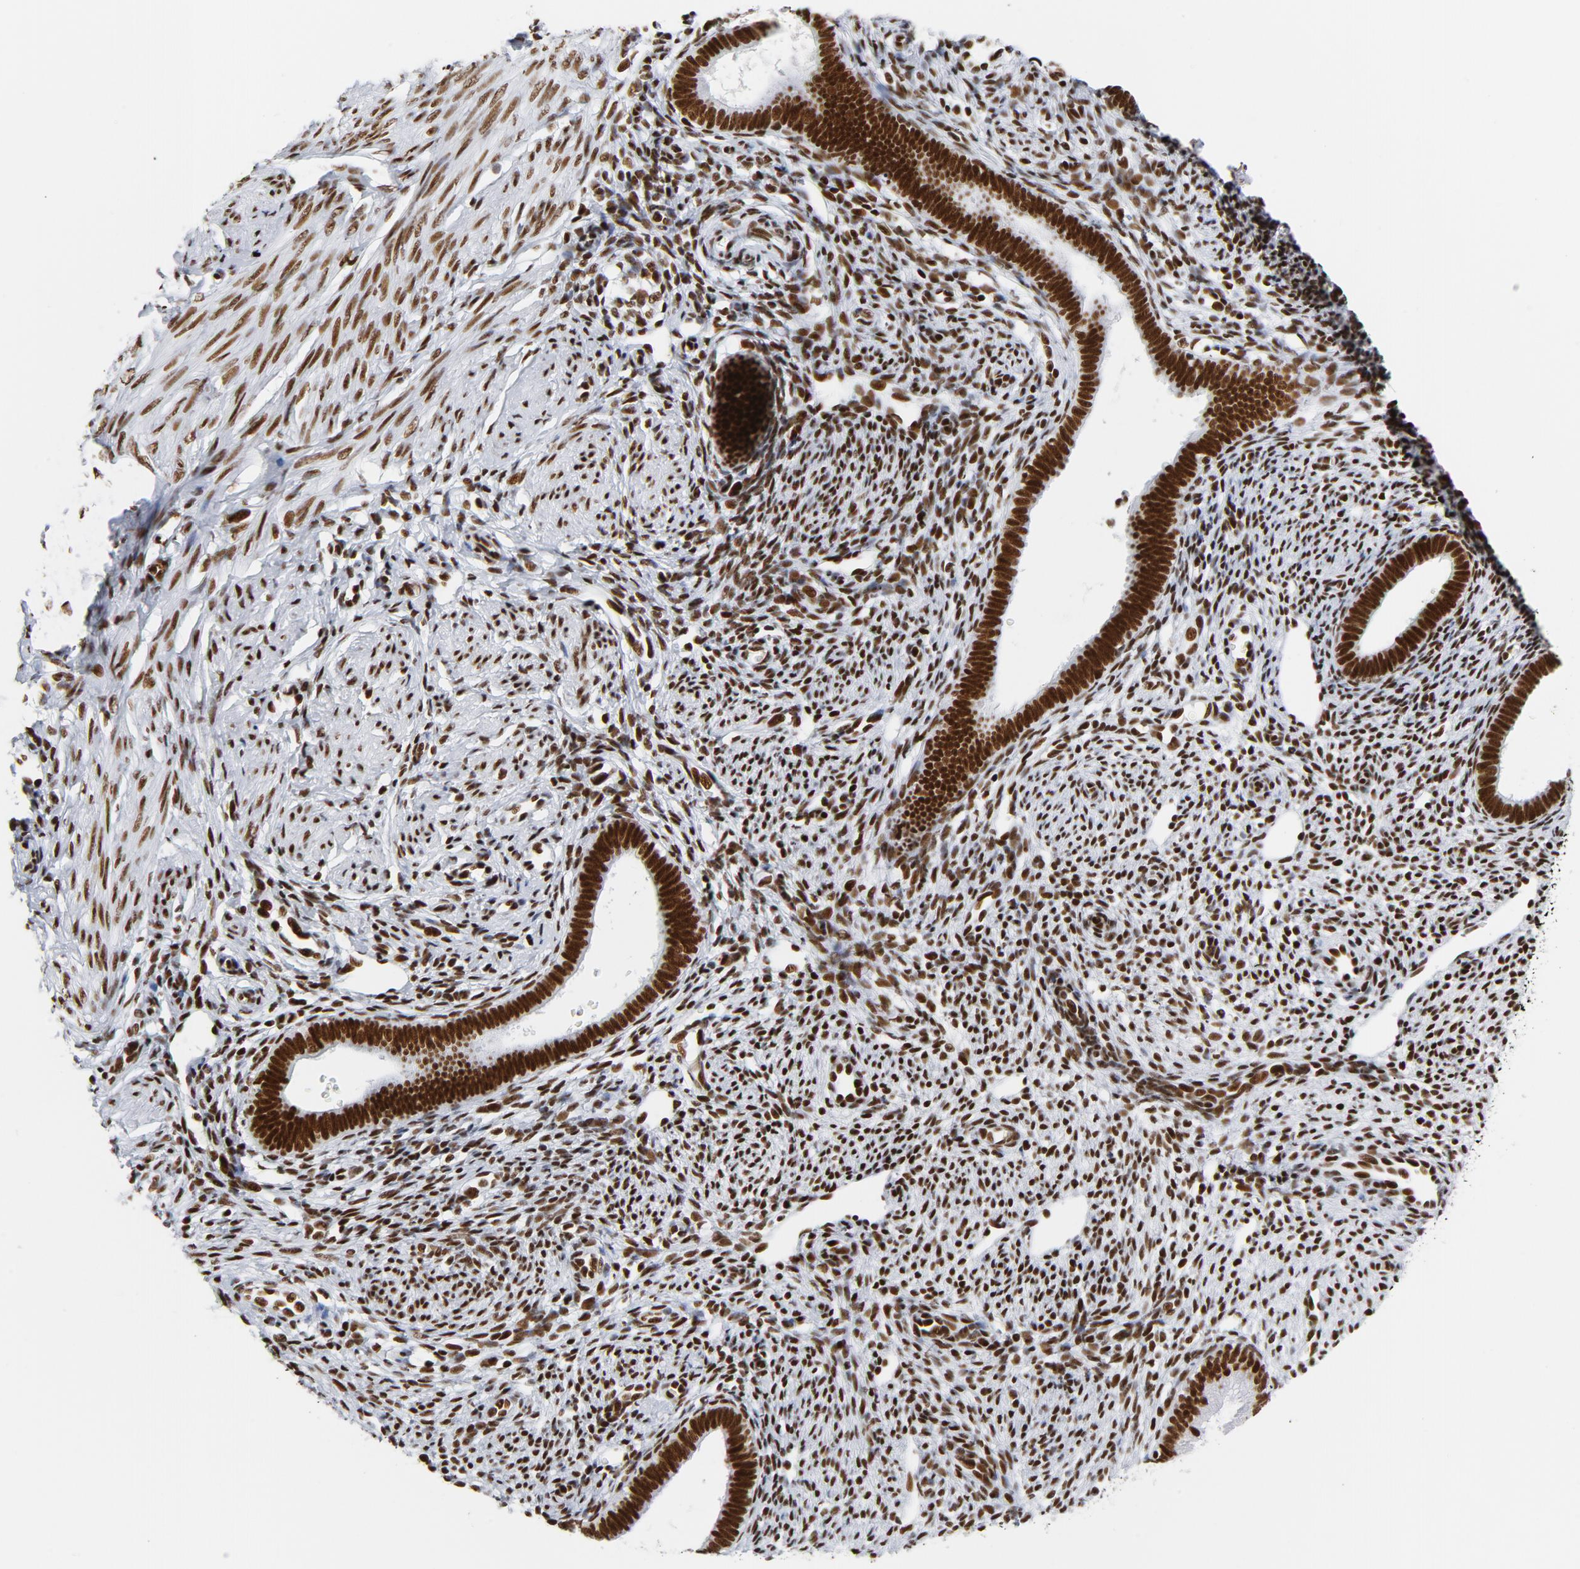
{"staining": {"intensity": "strong", "quantity": ">75%", "location": "nuclear"}, "tissue": "endometrium", "cell_type": "Cells in endometrial stroma", "image_type": "normal", "snomed": [{"axis": "morphology", "description": "Normal tissue, NOS"}, {"axis": "topography", "description": "Endometrium"}], "caption": "This micrograph reveals benign endometrium stained with IHC to label a protein in brown. The nuclear of cells in endometrial stroma show strong positivity for the protein. Nuclei are counter-stained blue.", "gene": "XRCC5", "patient": {"sex": "female", "age": 27}}